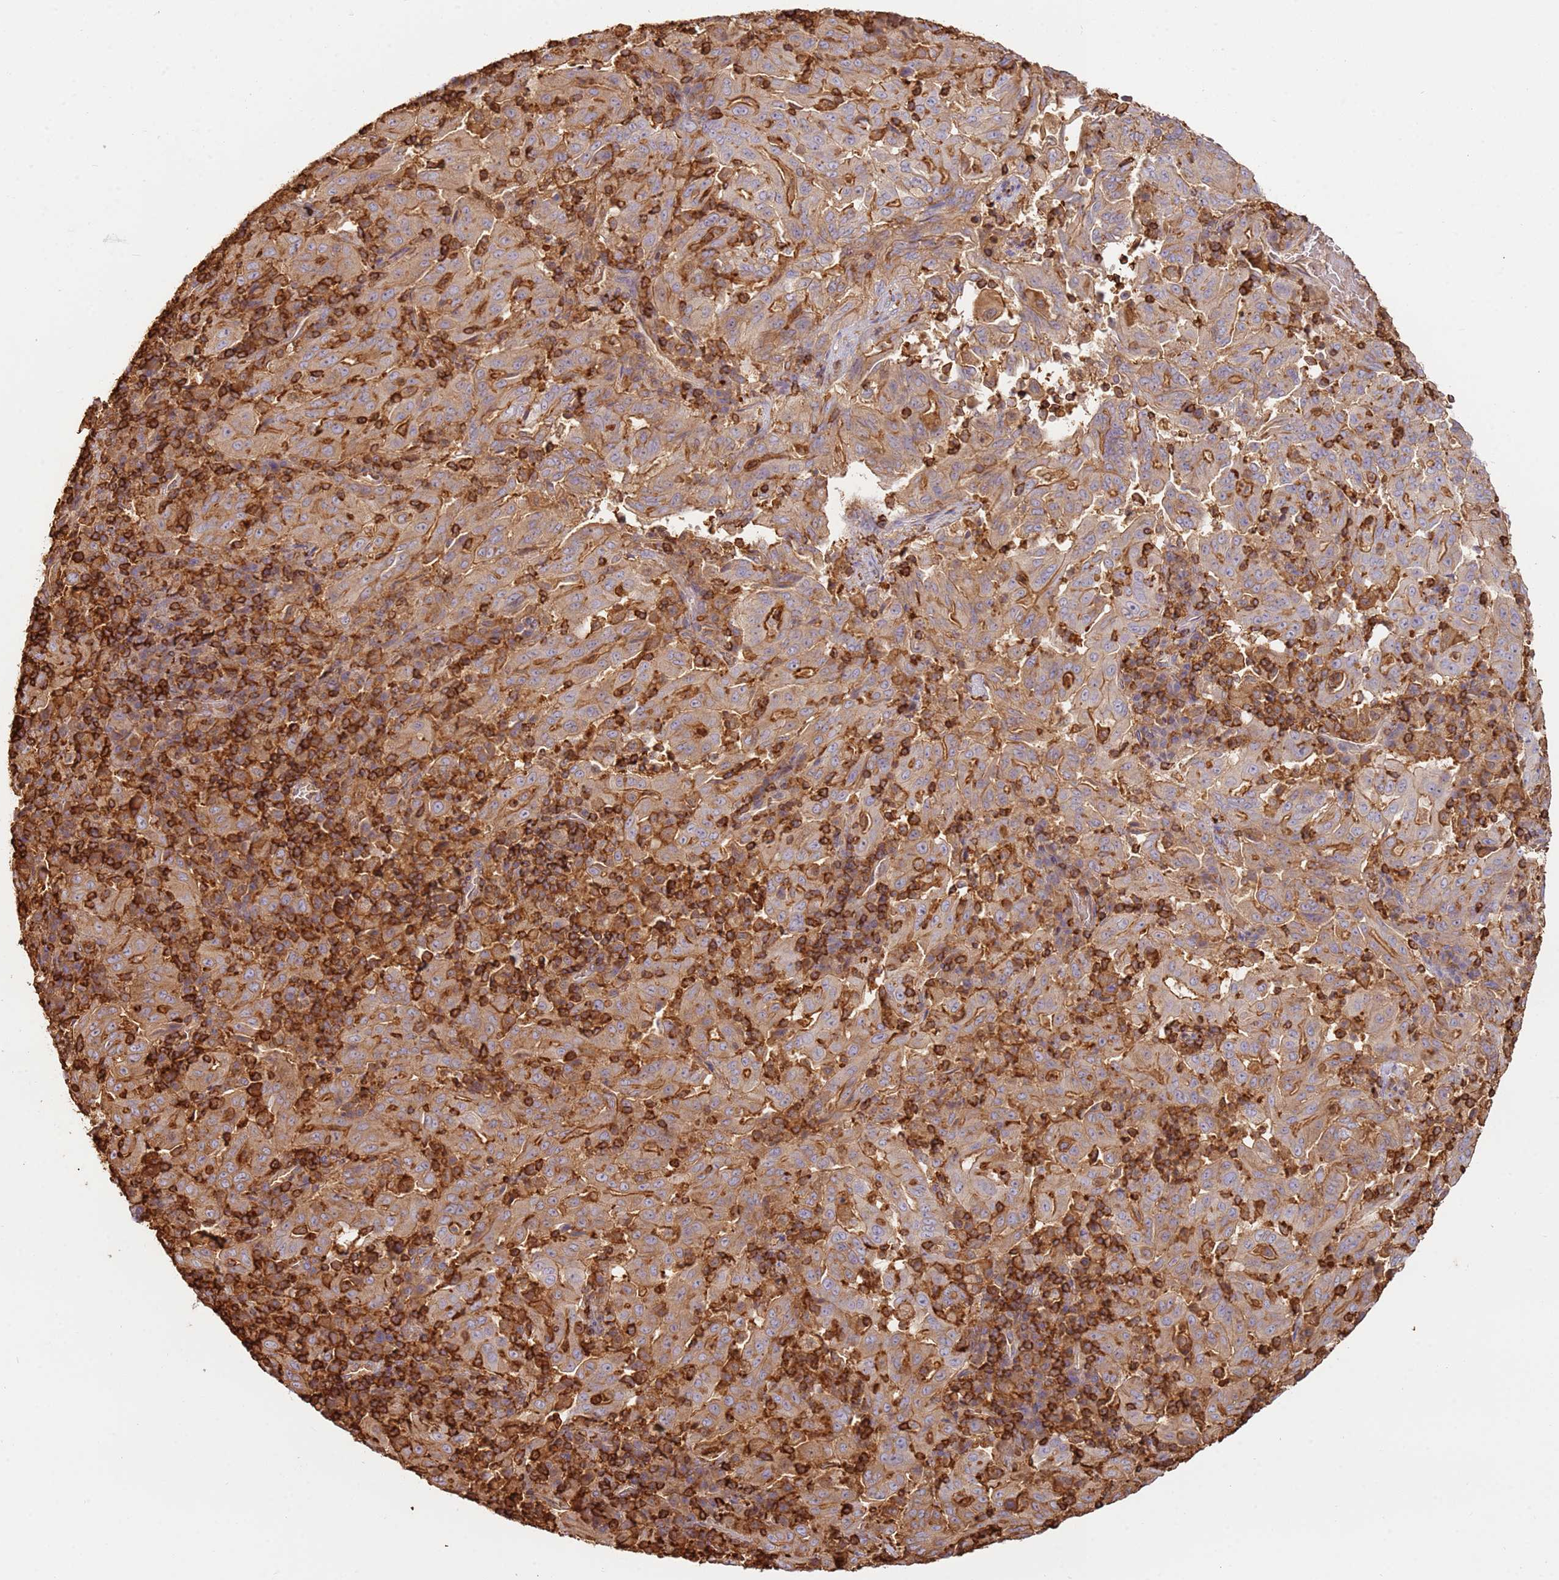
{"staining": {"intensity": "moderate", "quantity": ">75%", "location": "cytoplasmic/membranous"}, "tissue": "pancreatic cancer", "cell_type": "Tumor cells", "image_type": "cancer", "snomed": [{"axis": "morphology", "description": "Adenocarcinoma, NOS"}, {"axis": "topography", "description": "Pancreas"}], "caption": "The histopathology image exhibits staining of adenocarcinoma (pancreatic), revealing moderate cytoplasmic/membranous protein expression (brown color) within tumor cells. Ihc stains the protein of interest in brown and the nuclei are stained blue.", "gene": "OR6P1", "patient": {"sex": "male", "age": 63}}